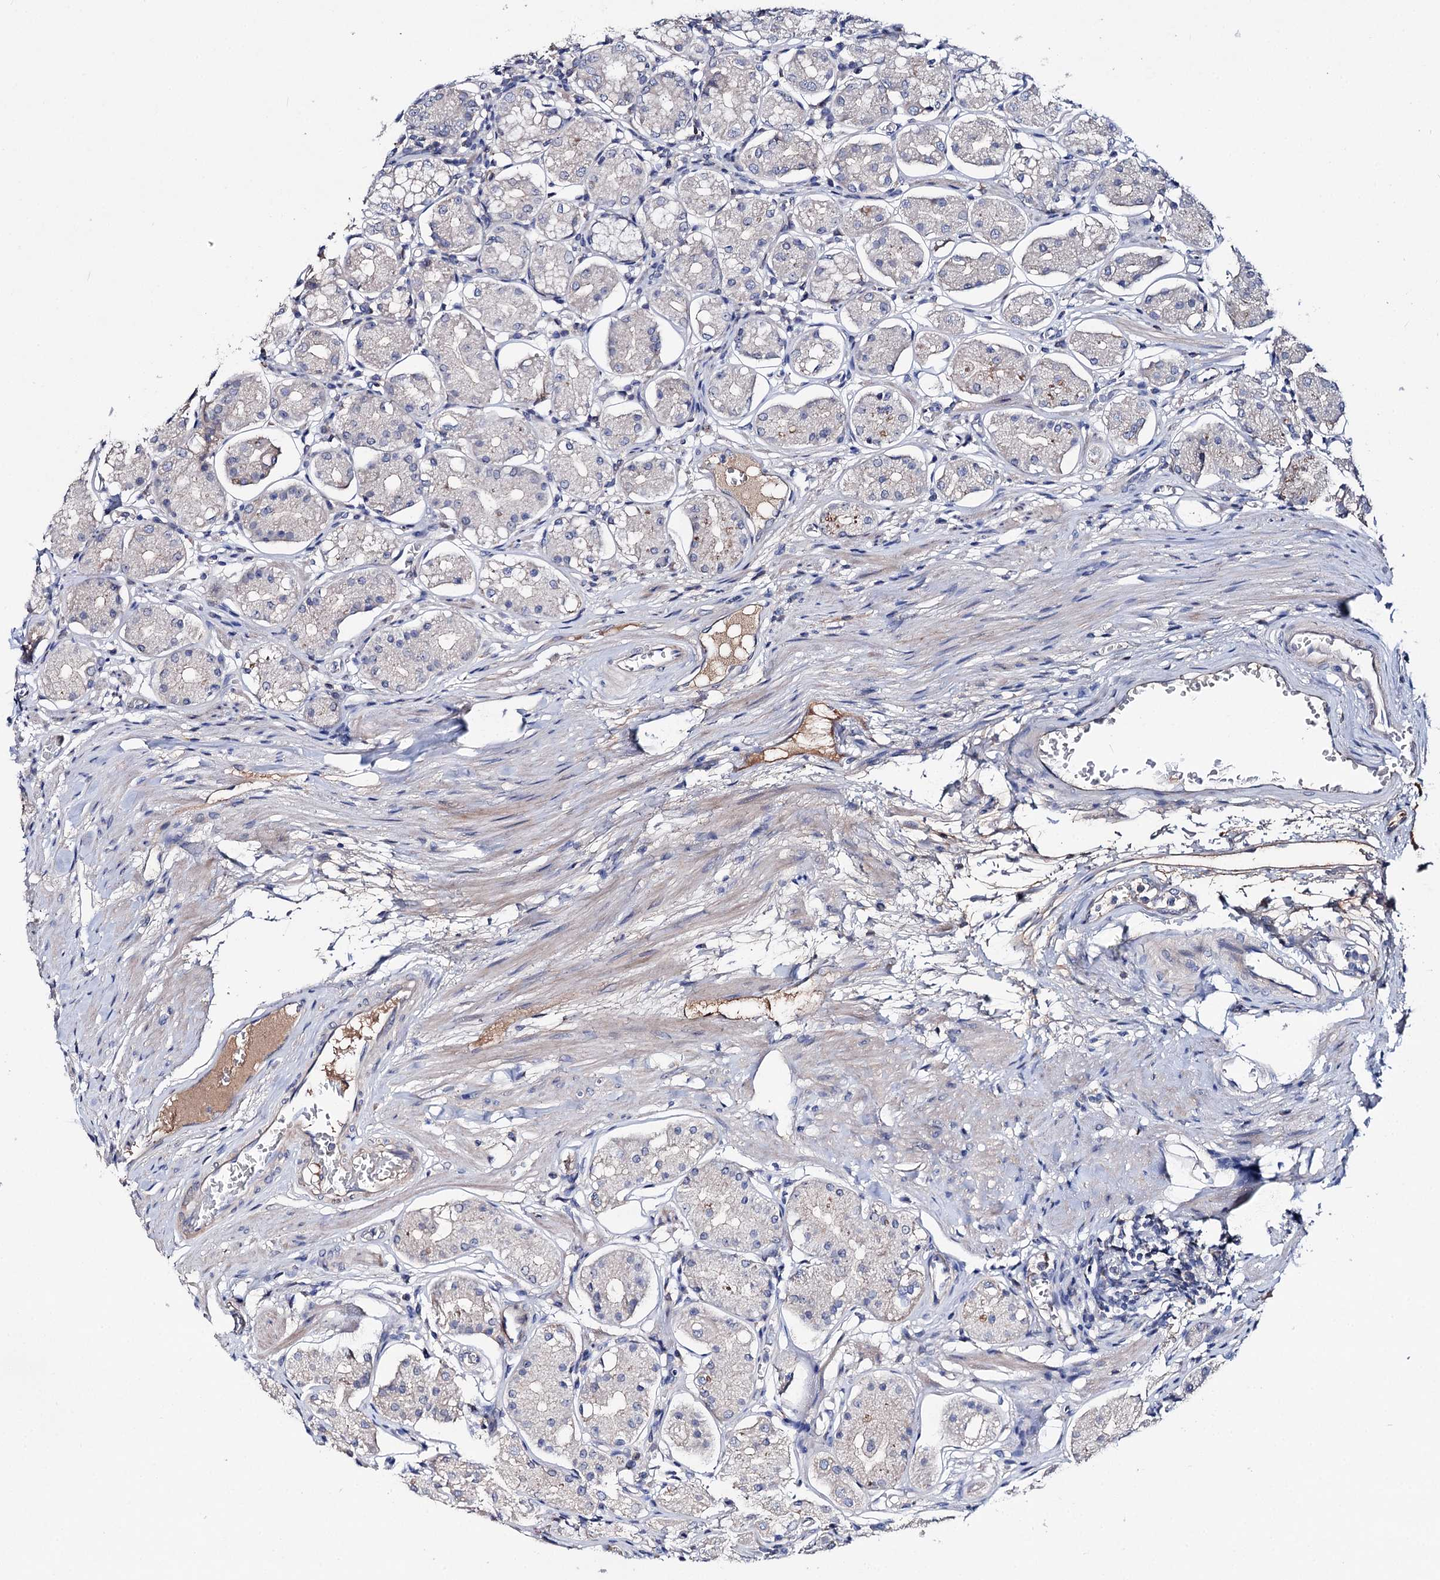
{"staining": {"intensity": "weak", "quantity": "<25%", "location": "cytoplasmic/membranous"}, "tissue": "stomach", "cell_type": "Glandular cells", "image_type": "normal", "snomed": [{"axis": "morphology", "description": "Normal tissue, NOS"}, {"axis": "topography", "description": "Stomach, lower"}], "caption": "Immunohistochemical staining of benign human stomach exhibits no significant expression in glandular cells.", "gene": "PPP1R32", "patient": {"sex": "female", "age": 56}}